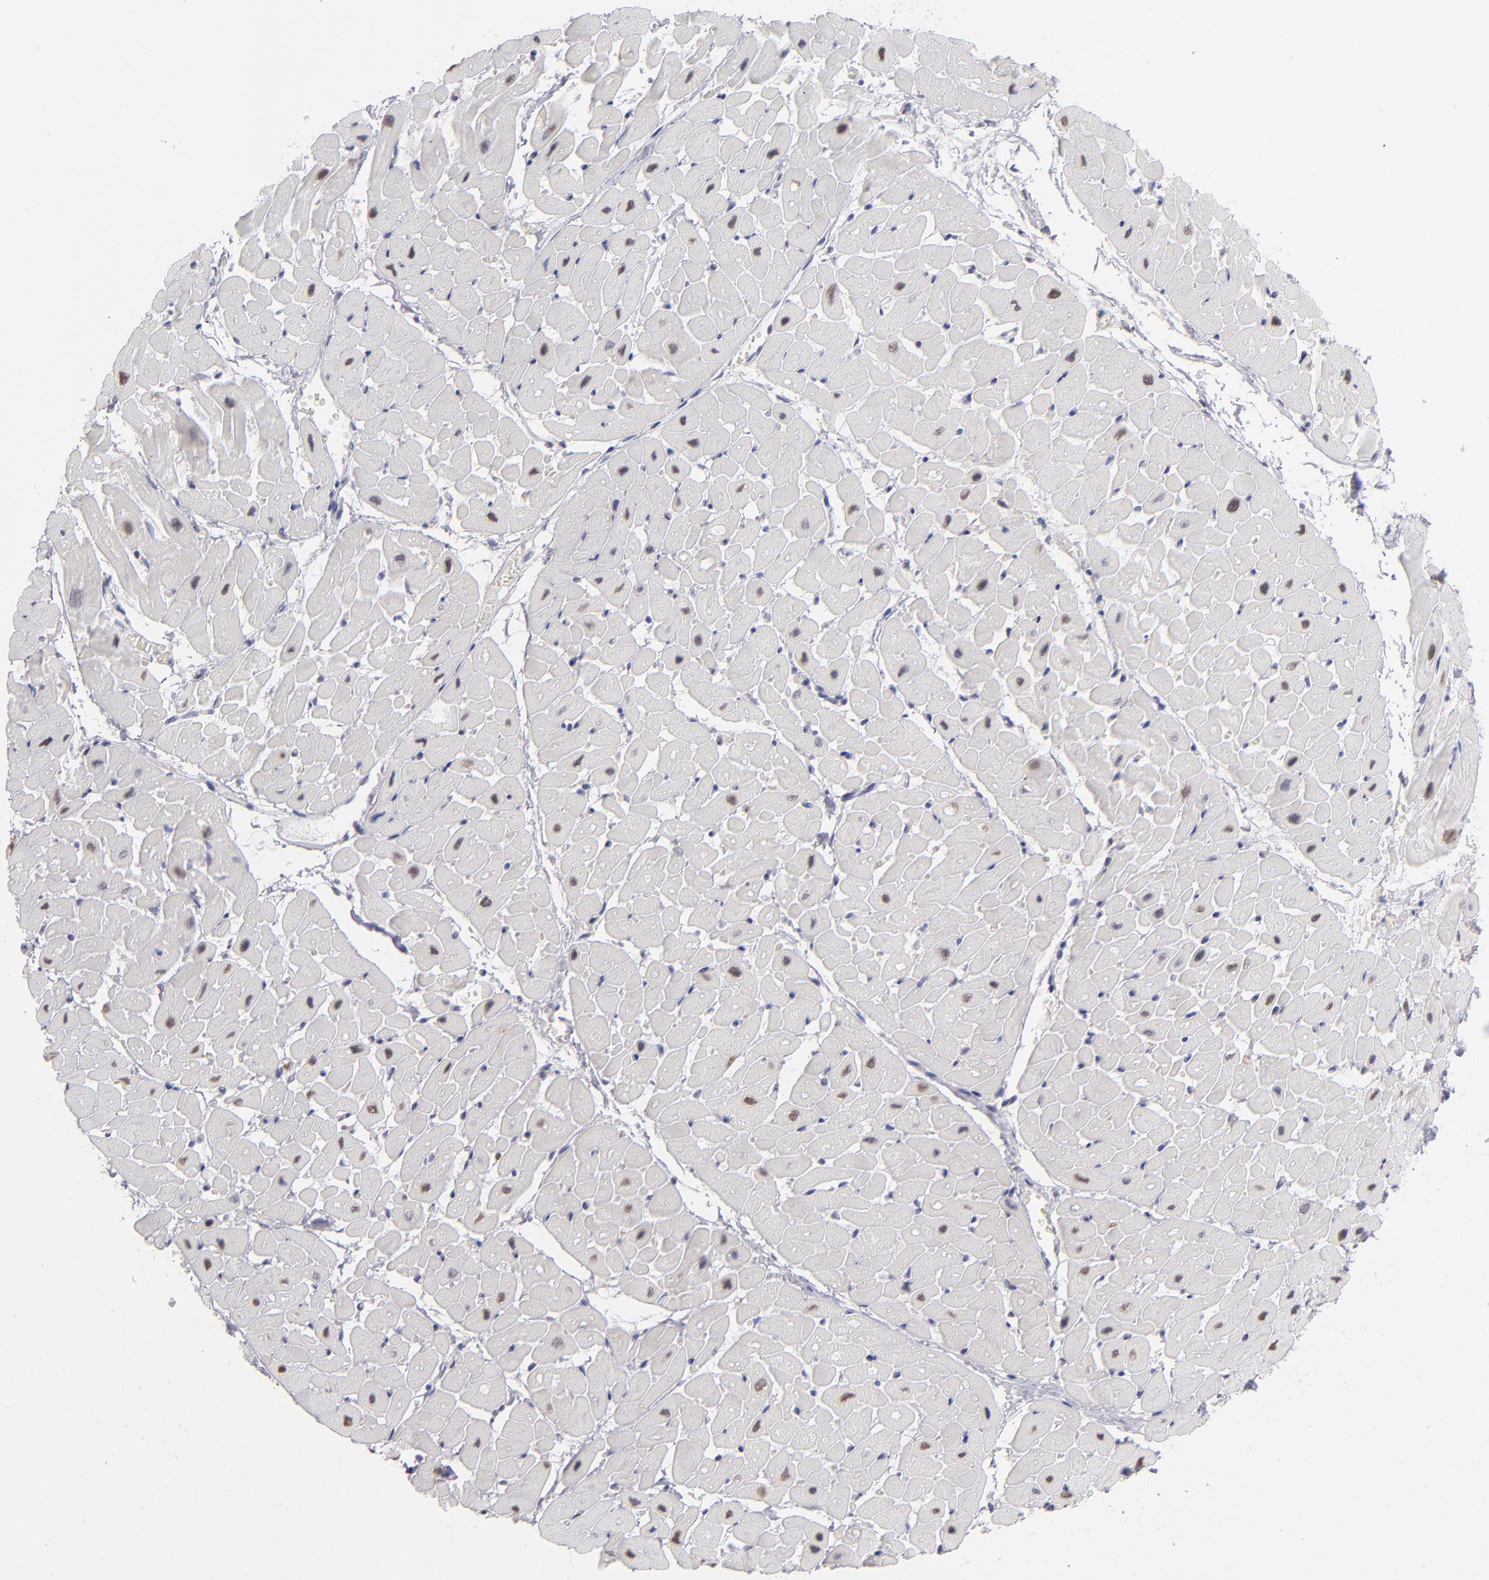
{"staining": {"intensity": "weak", "quantity": "25%-75%", "location": "nuclear"}, "tissue": "heart muscle", "cell_type": "Cardiomyocytes", "image_type": "normal", "snomed": [{"axis": "morphology", "description": "Normal tissue, NOS"}, {"axis": "topography", "description": "Heart"}], "caption": "Immunohistochemical staining of normal human heart muscle demonstrates 25%-75% levels of weak nuclear protein expression in approximately 25%-75% of cardiomyocytes. (Stains: DAB (3,3'-diaminobenzidine) in brown, nuclei in blue, Microscopy: brightfield microscopy at high magnification).", "gene": "MGAM", "patient": {"sex": "male", "age": 45}}